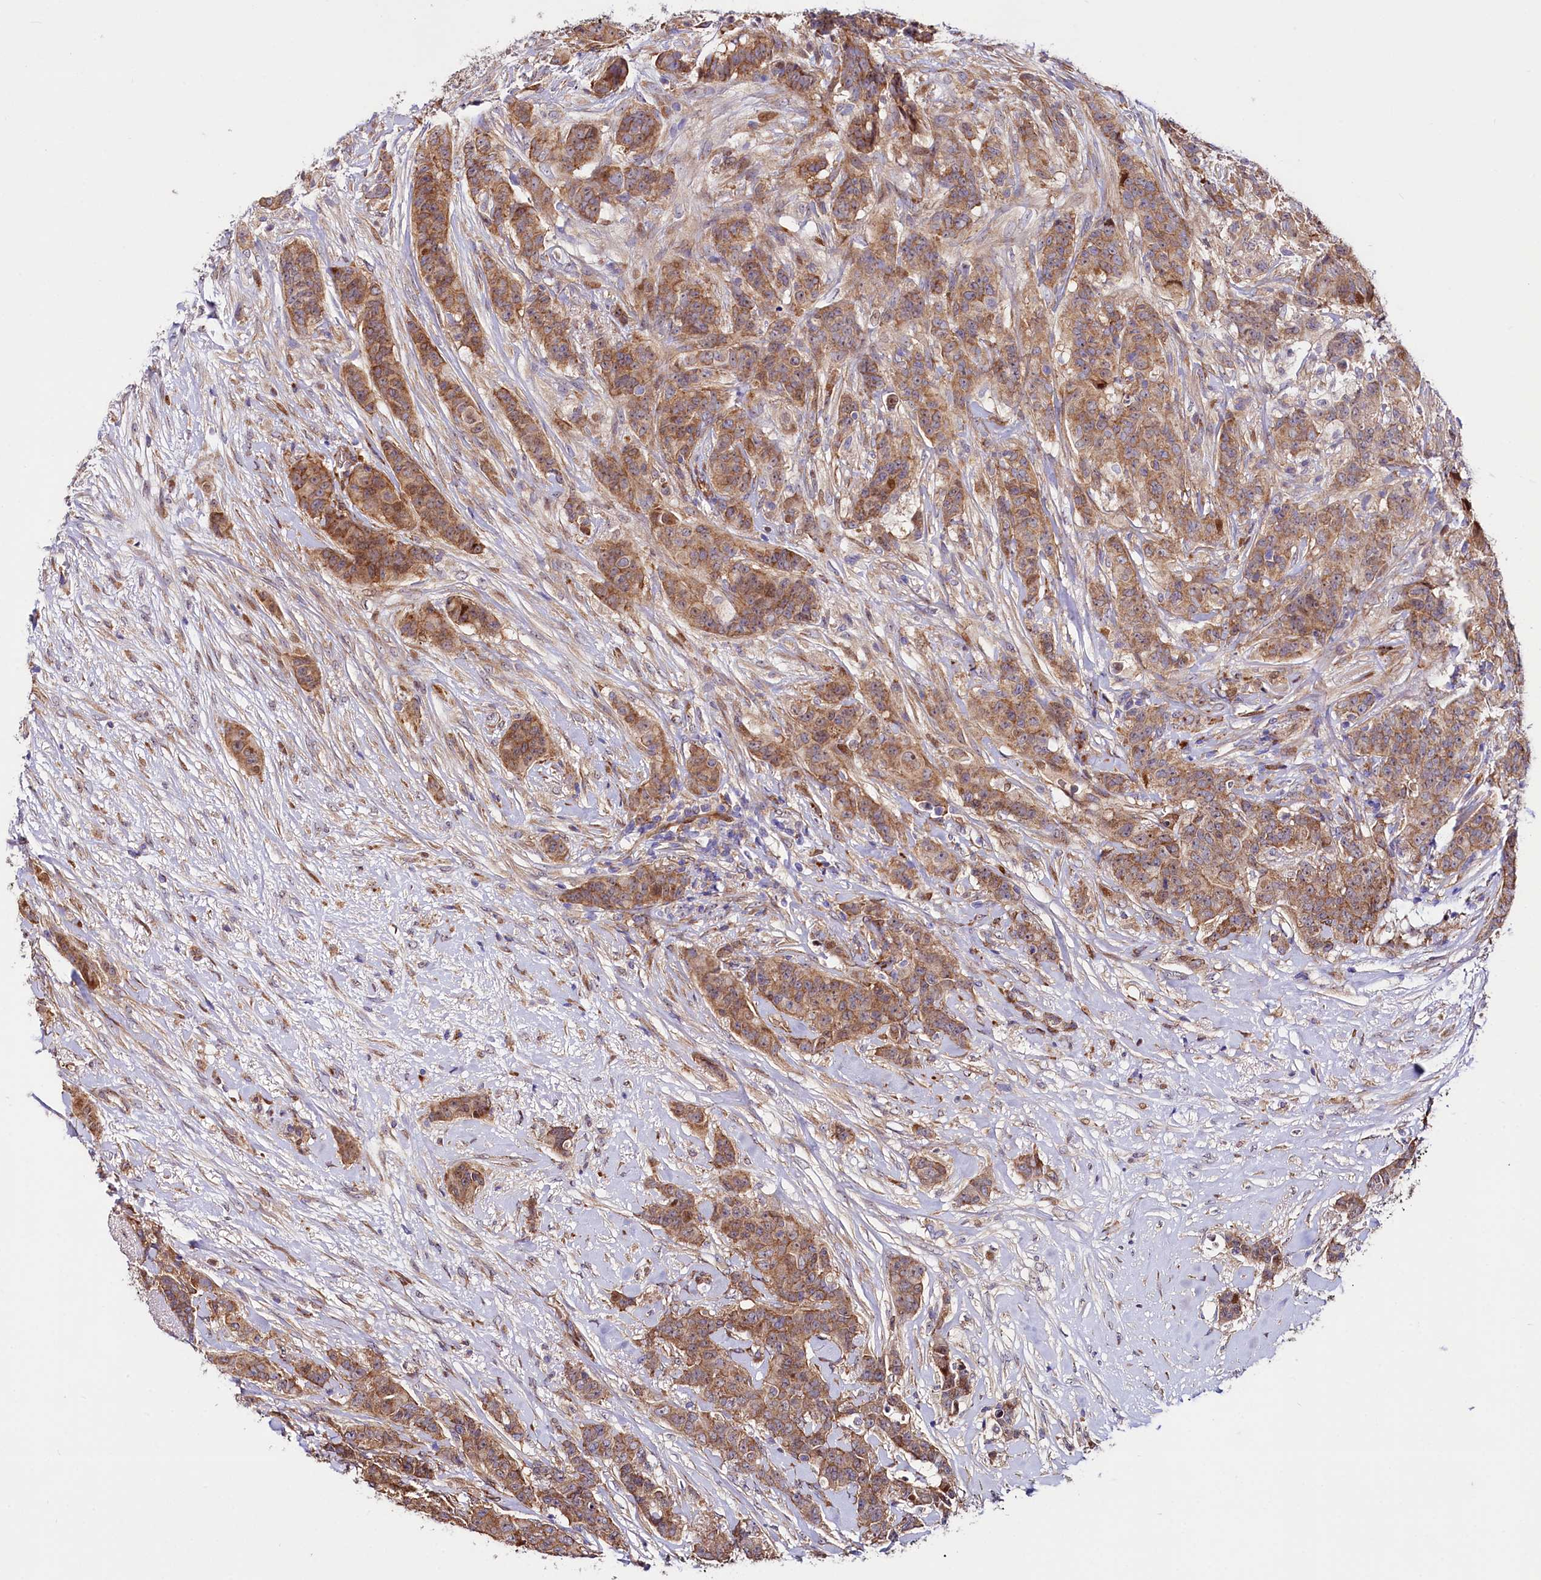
{"staining": {"intensity": "moderate", "quantity": ">75%", "location": "cytoplasmic/membranous"}, "tissue": "breast cancer", "cell_type": "Tumor cells", "image_type": "cancer", "snomed": [{"axis": "morphology", "description": "Duct carcinoma"}, {"axis": "topography", "description": "Breast"}], "caption": "A high-resolution micrograph shows IHC staining of breast infiltrating ductal carcinoma, which shows moderate cytoplasmic/membranous expression in about >75% of tumor cells.", "gene": "PDZRN3", "patient": {"sex": "female", "age": 40}}